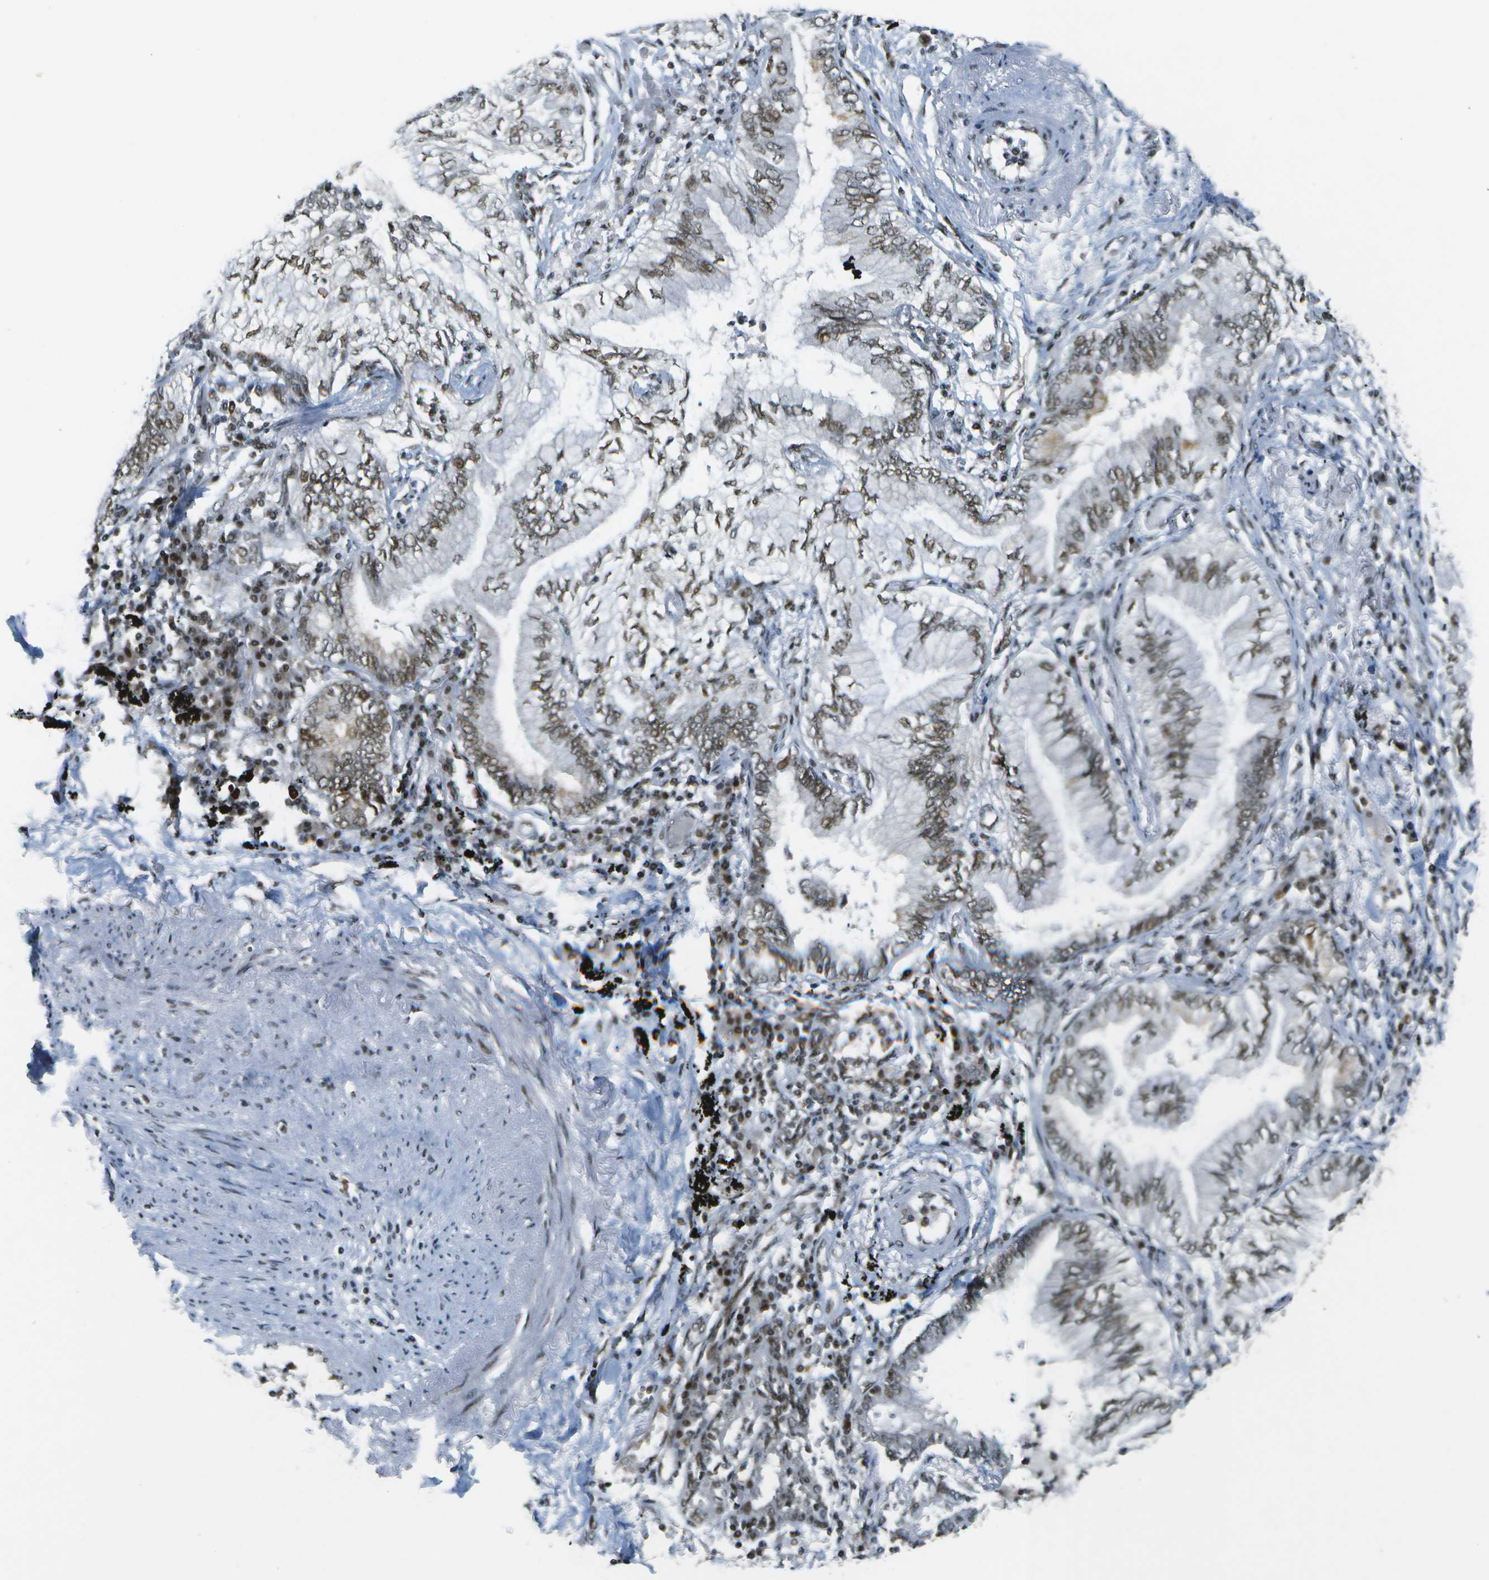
{"staining": {"intensity": "moderate", "quantity": ">75%", "location": "nuclear"}, "tissue": "lung cancer", "cell_type": "Tumor cells", "image_type": "cancer", "snomed": [{"axis": "morphology", "description": "Normal tissue, NOS"}, {"axis": "morphology", "description": "Adenocarcinoma, NOS"}, {"axis": "topography", "description": "Bronchus"}, {"axis": "topography", "description": "Lung"}], "caption": "The photomicrograph displays staining of adenocarcinoma (lung), revealing moderate nuclear protein staining (brown color) within tumor cells.", "gene": "IRF7", "patient": {"sex": "female", "age": 70}}